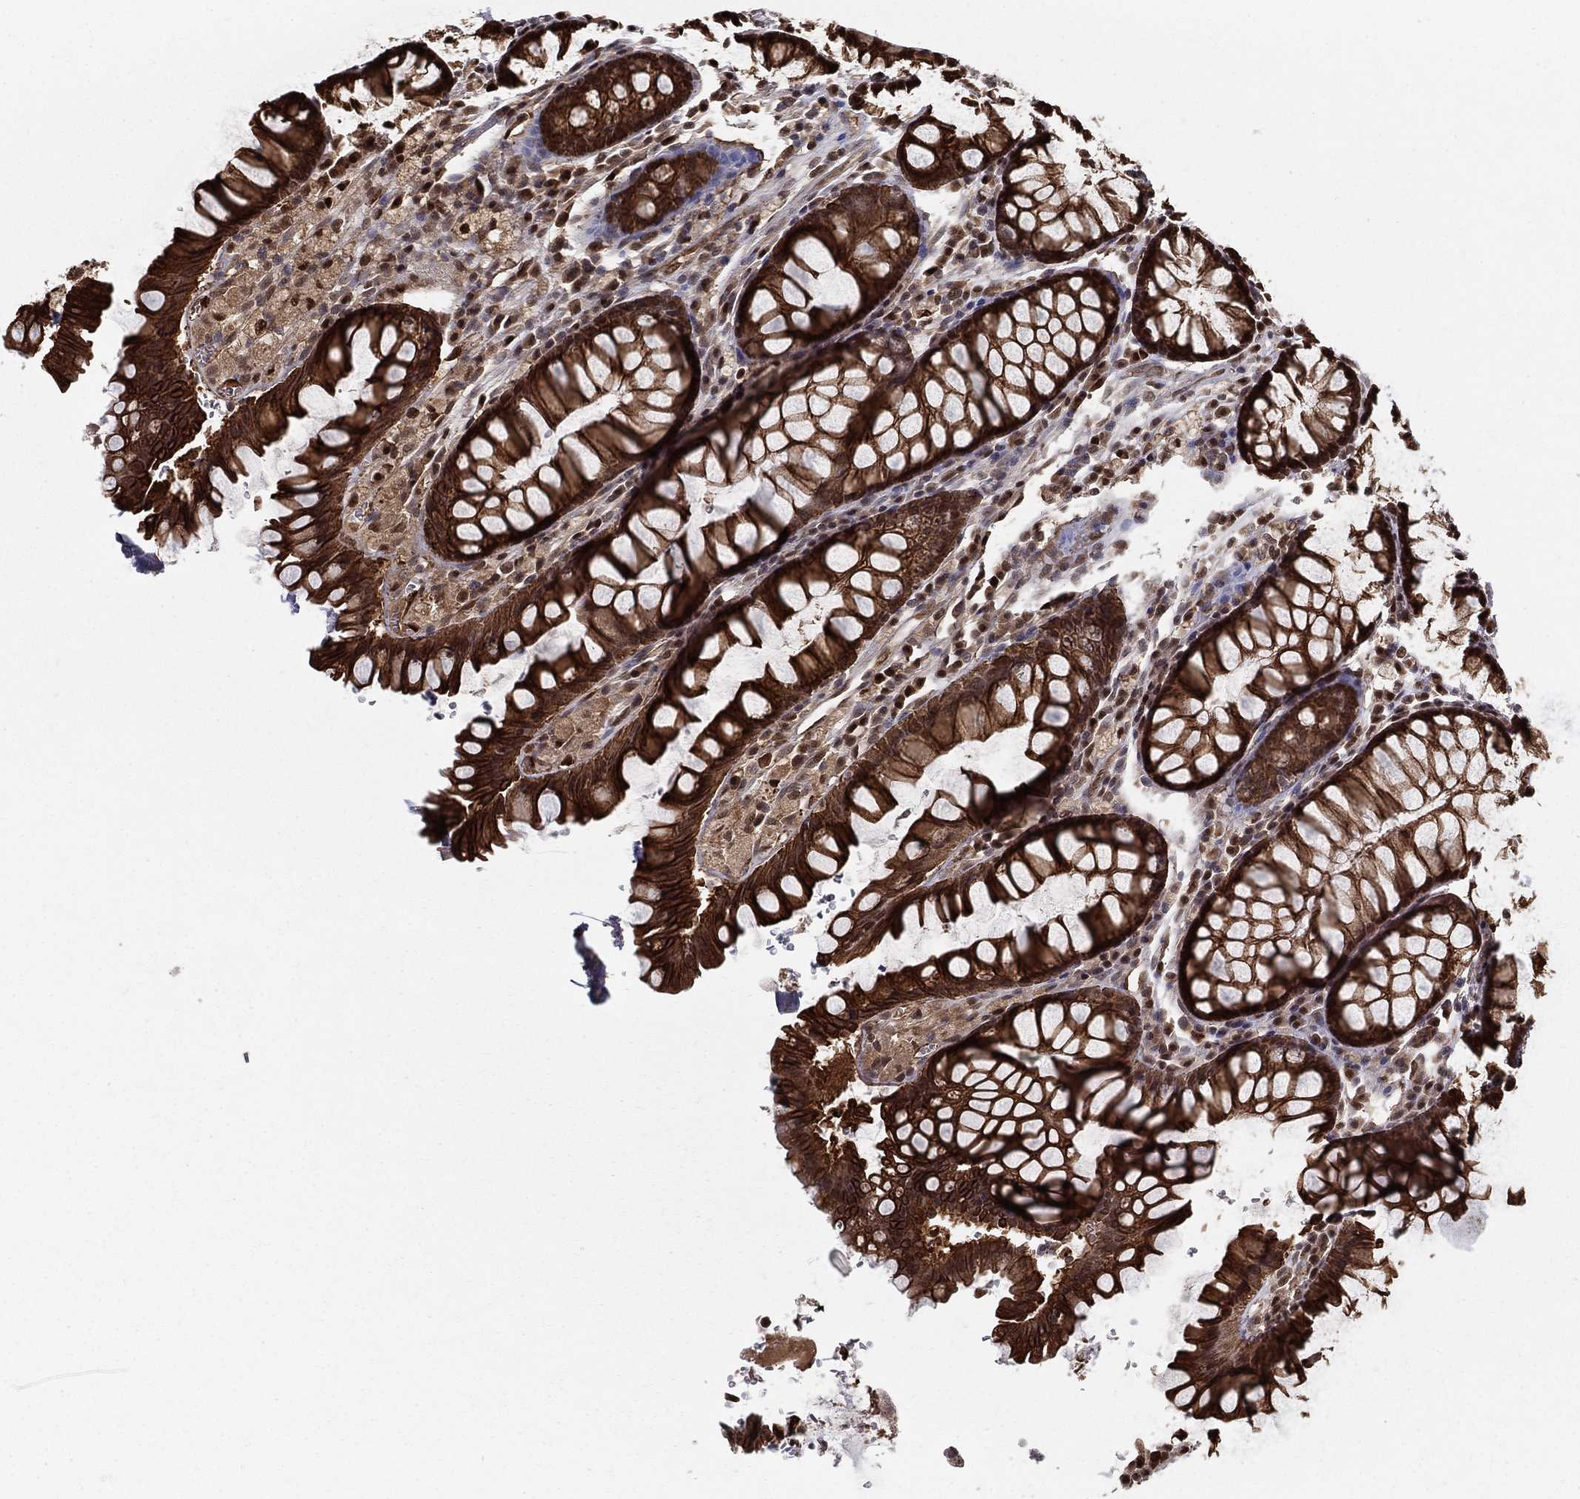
{"staining": {"intensity": "strong", "quantity": ">75%", "location": "cytoplasmic/membranous"}, "tissue": "rectum", "cell_type": "Glandular cells", "image_type": "normal", "snomed": [{"axis": "morphology", "description": "Normal tissue, NOS"}, {"axis": "topography", "description": "Rectum"}], "caption": "About >75% of glandular cells in normal human rectum exhibit strong cytoplasmic/membranous protein staining as visualized by brown immunohistochemical staining.", "gene": "SLC6A6", "patient": {"sex": "female", "age": 68}}